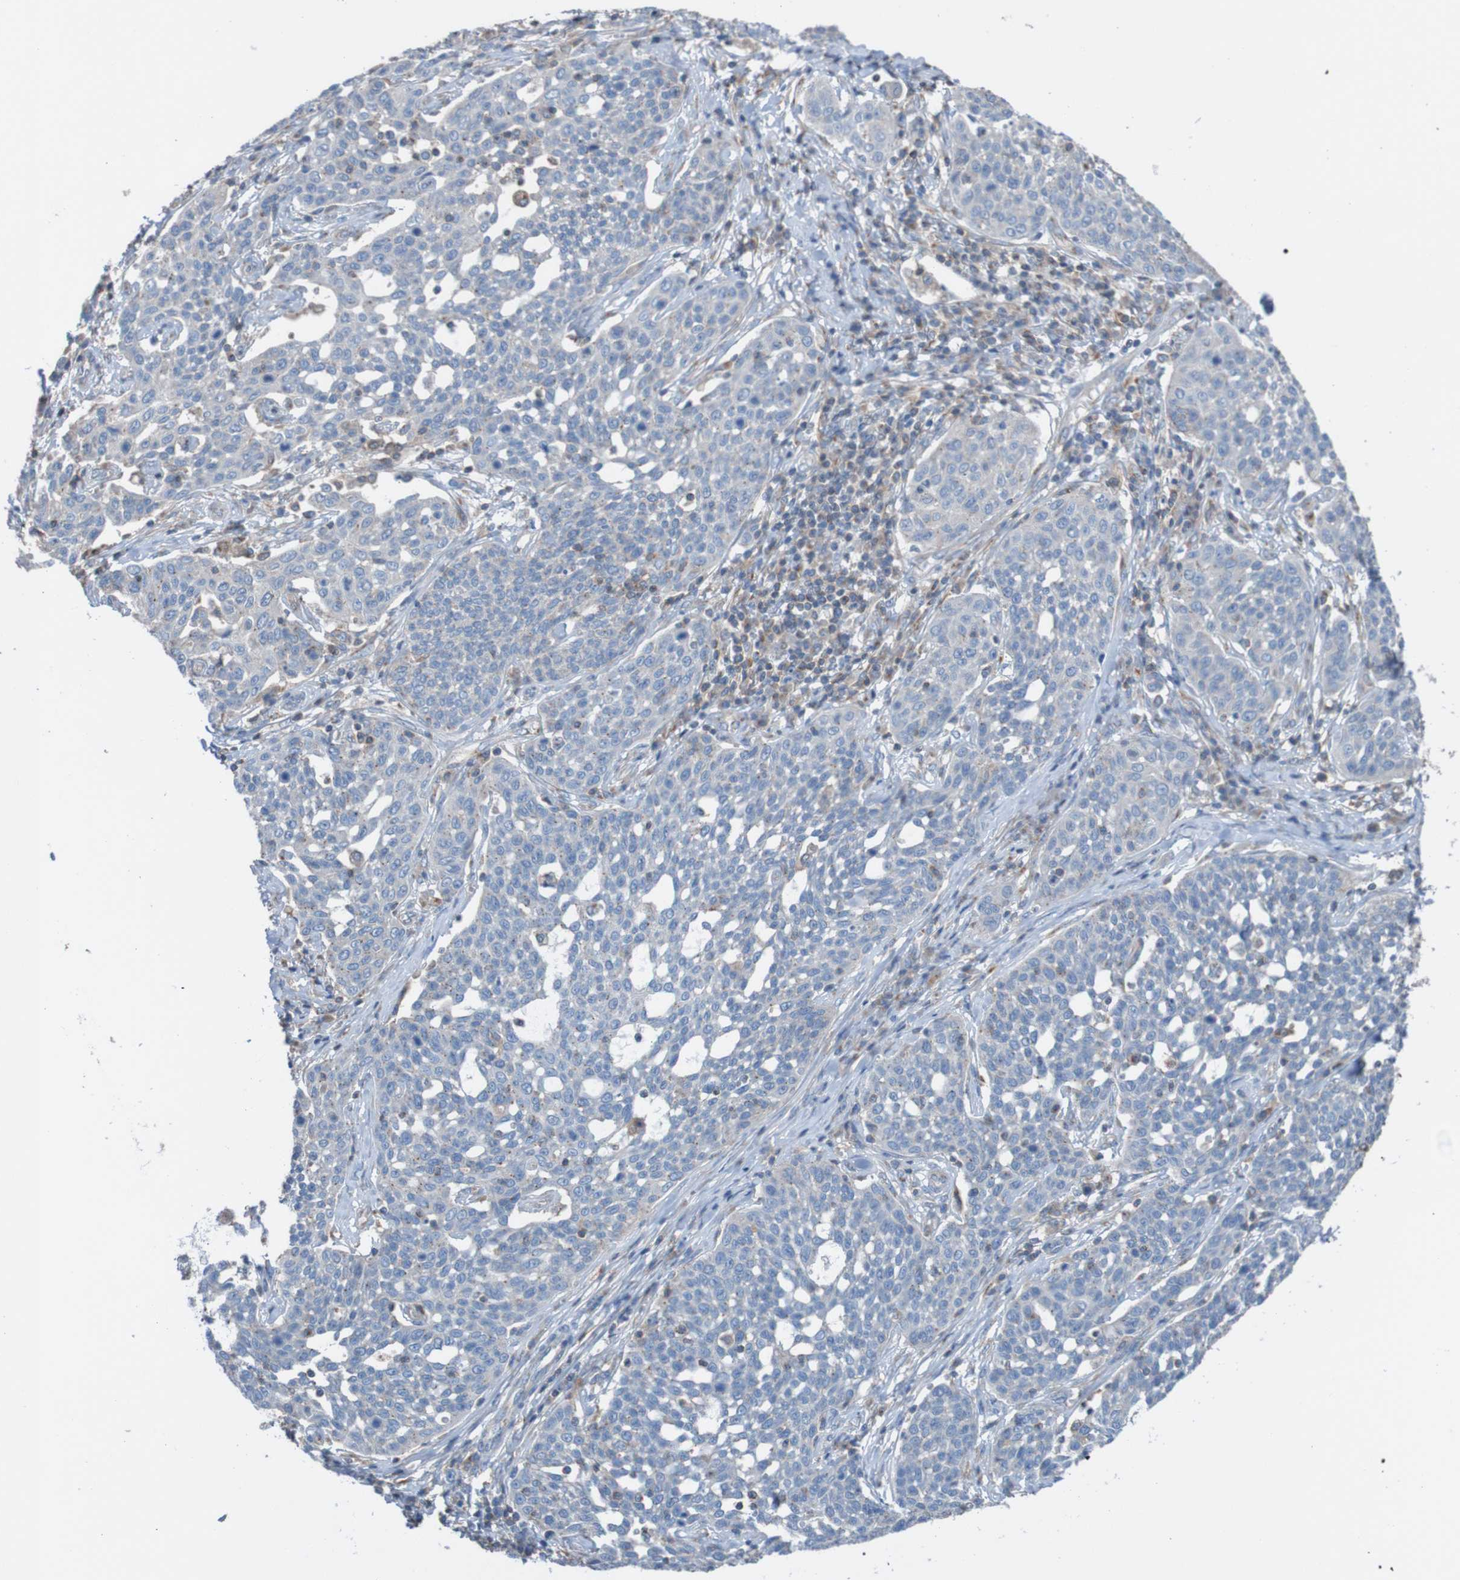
{"staining": {"intensity": "negative", "quantity": "none", "location": "none"}, "tissue": "cervical cancer", "cell_type": "Tumor cells", "image_type": "cancer", "snomed": [{"axis": "morphology", "description": "Squamous cell carcinoma, NOS"}, {"axis": "topography", "description": "Cervix"}], "caption": "Protein analysis of squamous cell carcinoma (cervical) reveals no significant positivity in tumor cells.", "gene": "MINAR1", "patient": {"sex": "female", "age": 34}}